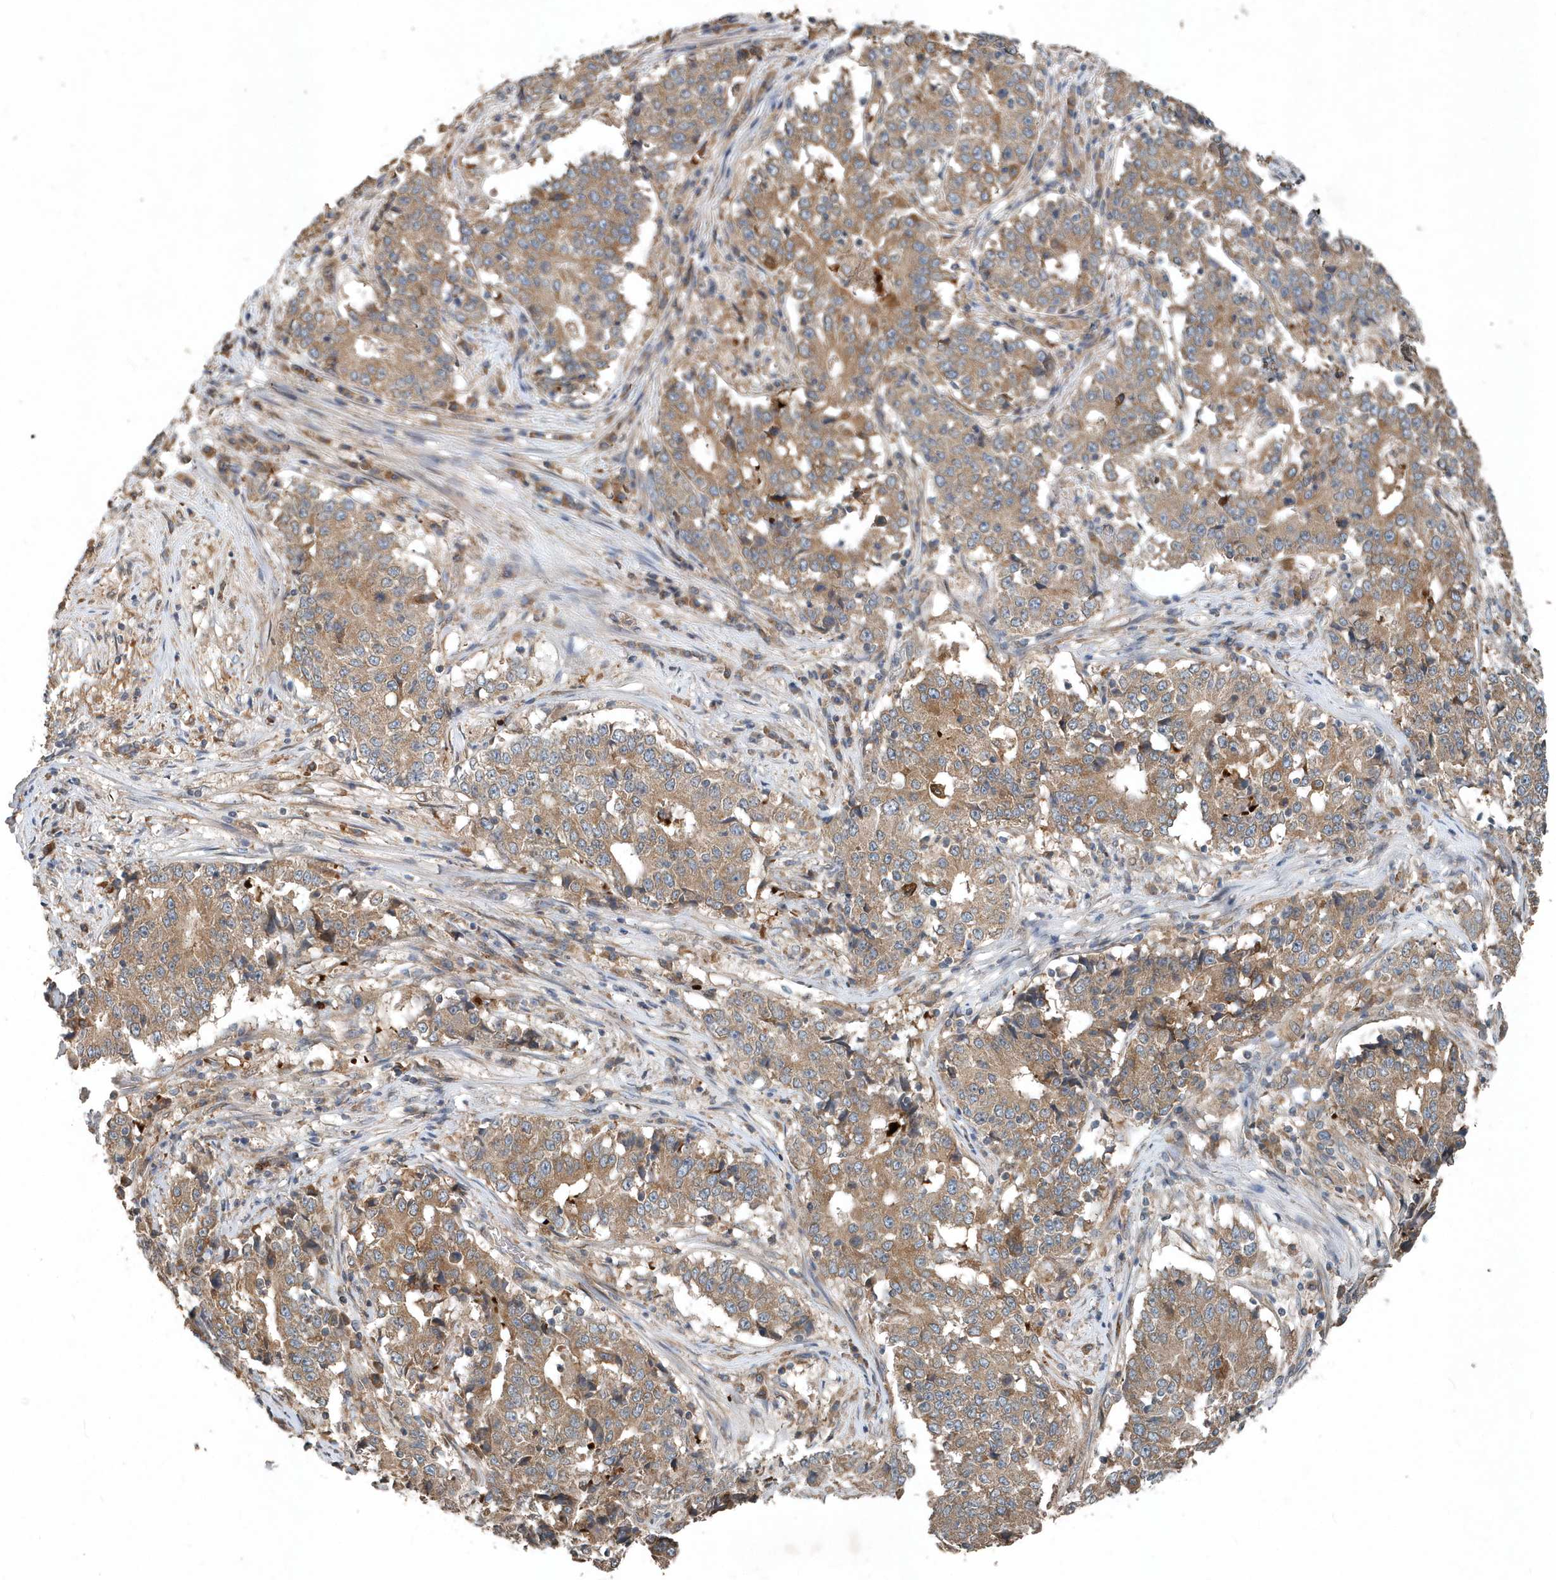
{"staining": {"intensity": "moderate", "quantity": ">75%", "location": "cytoplasmic/membranous"}, "tissue": "stomach cancer", "cell_type": "Tumor cells", "image_type": "cancer", "snomed": [{"axis": "morphology", "description": "Adenocarcinoma, NOS"}, {"axis": "topography", "description": "Stomach"}], "caption": "Protein expression analysis of stomach cancer (adenocarcinoma) shows moderate cytoplasmic/membranous expression in about >75% of tumor cells. The staining was performed using DAB, with brown indicating positive protein expression. Nuclei are stained blue with hematoxylin.", "gene": "SCFD2", "patient": {"sex": "male", "age": 59}}